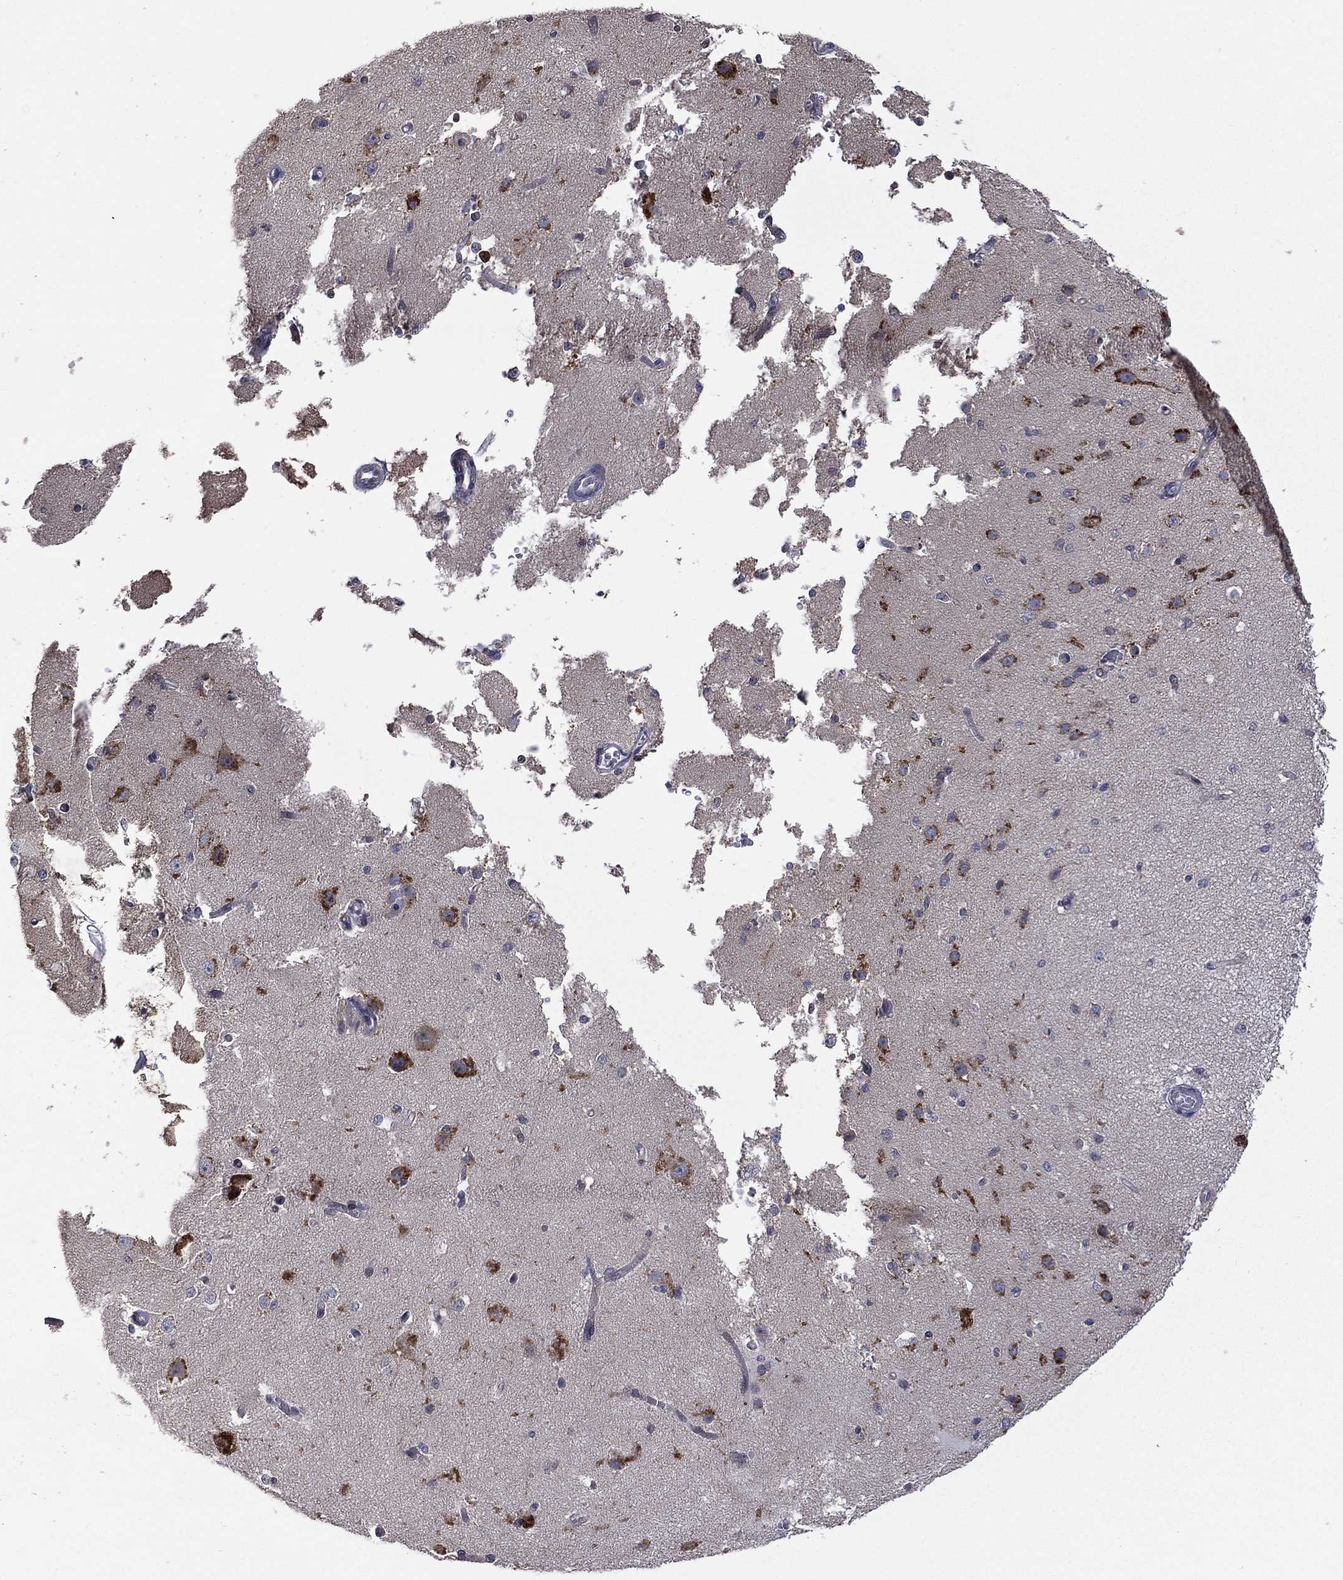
{"staining": {"intensity": "negative", "quantity": "none", "location": "none"}, "tissue": "cerebral cortex", "cell_type": "Endothelial cells", "image_type": "normal", "snomed": [{"axis": "morphology", "description": "Normal tissue, NOS"}, {"axis": "morphology", "description": "Inflammation, NOS"}, {"axis": "topography", "description": "Cerebral cortex"}], "caption": "The photomicrograph exhibits no significant expression in endothelial cells of cerebral cortex. The staining is performed using DAB brown chromogen with nuclei counter-stained in using hematoxylin.", "gene": "C20orf96", "patient": {"sex": "male", "age": 6}}